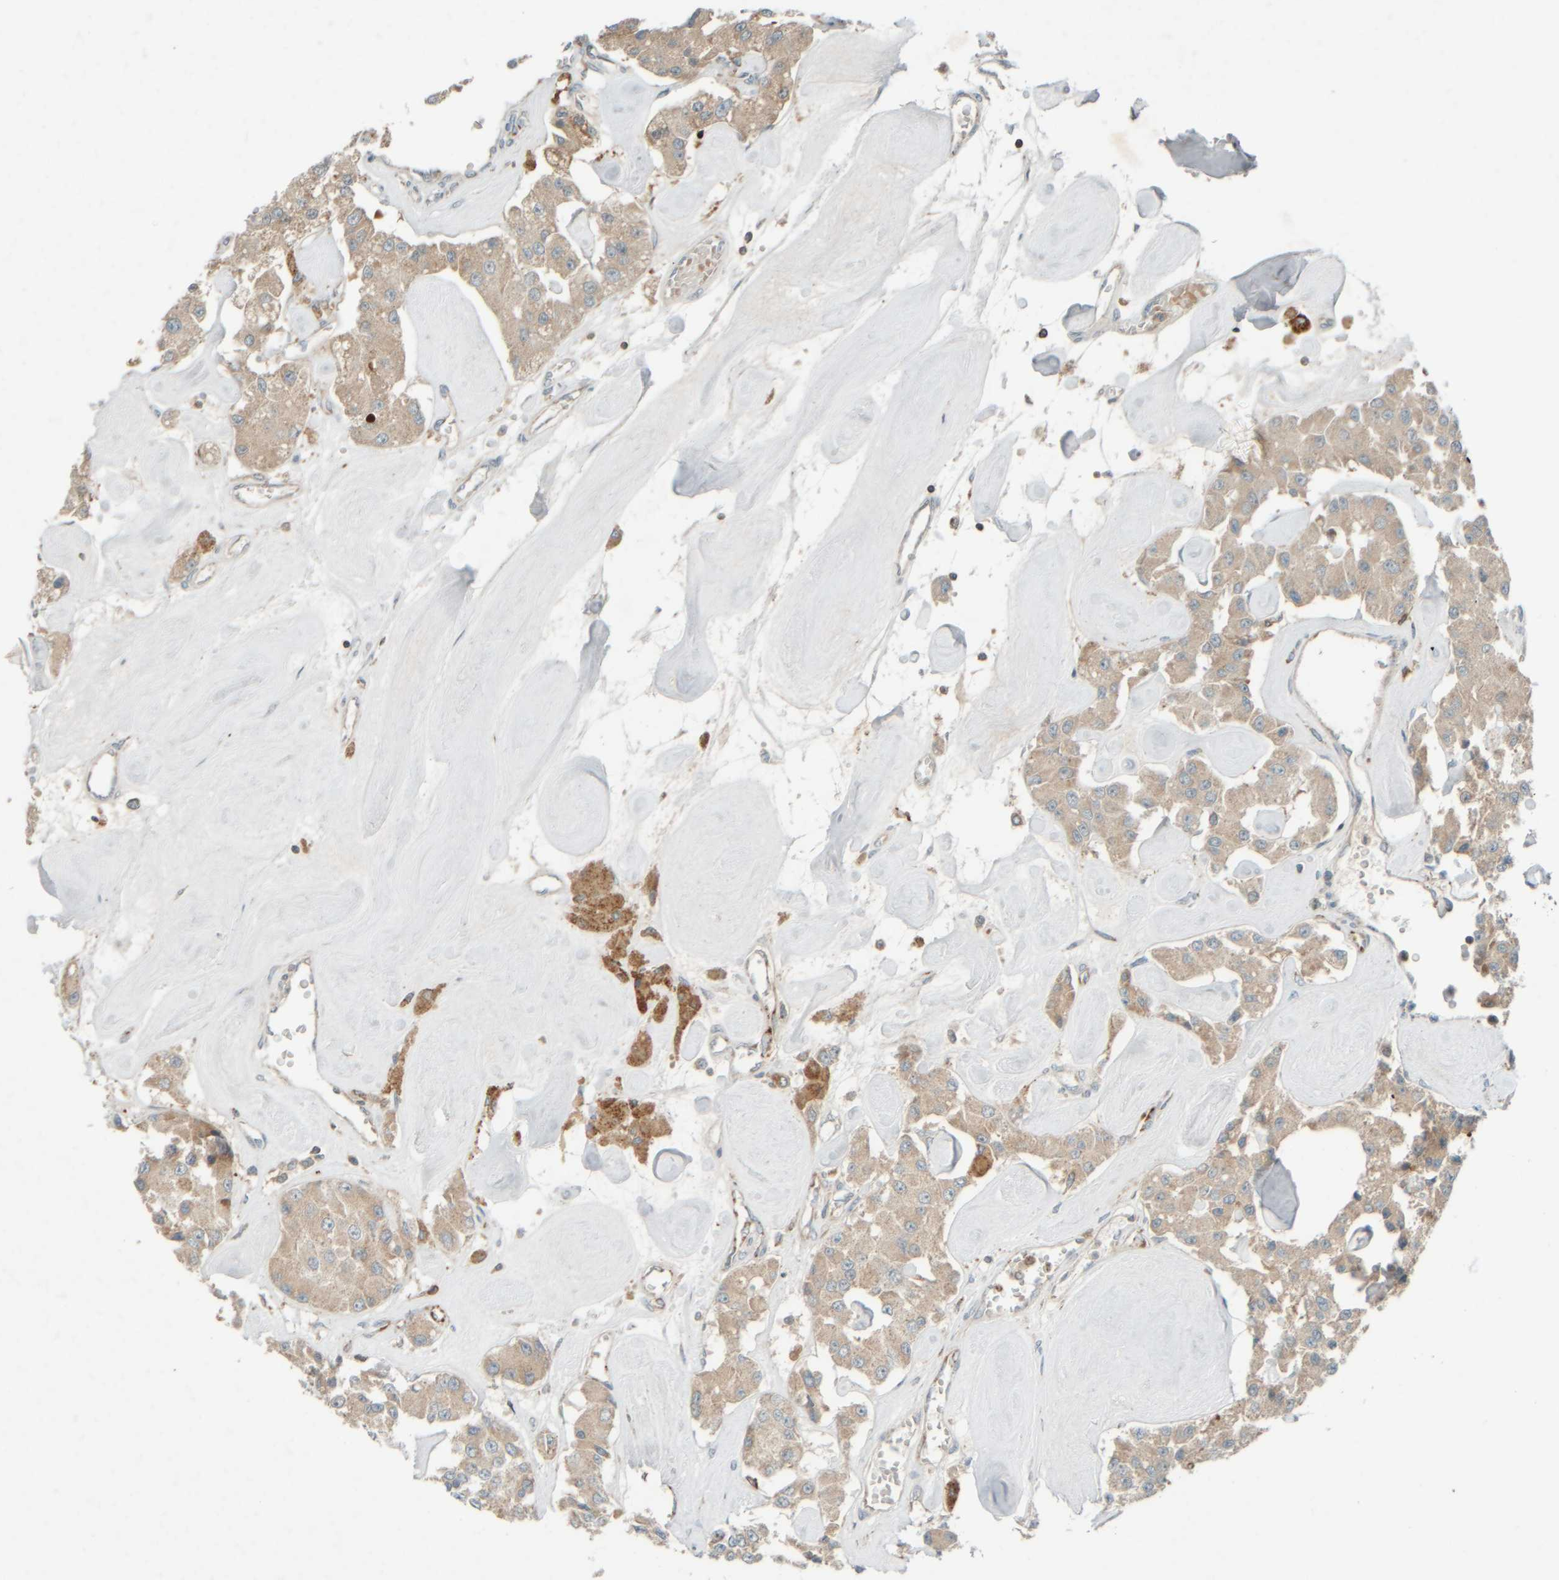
{"staining": {"intensity": "moderate", "quantity": ">75%", "location": "cytoplasmic/membranous"}, "tissue": "carcinoid", "cell_type": "Tumor cells", "image_type": "cancer", "snomed": [{"axis": "morphology", "description": "Carcinoid, malignant, NOS"}, {"axis": "topography", "description": "Pancreas"}], "caption": "Brown immunohistochemical staining in human carcinoid displays moderate cytoplasmic/membranous staining in approximately >75% of tumor cells.", "gene": "SPAG5", "patient": {"sex": "male", "age": 41}}